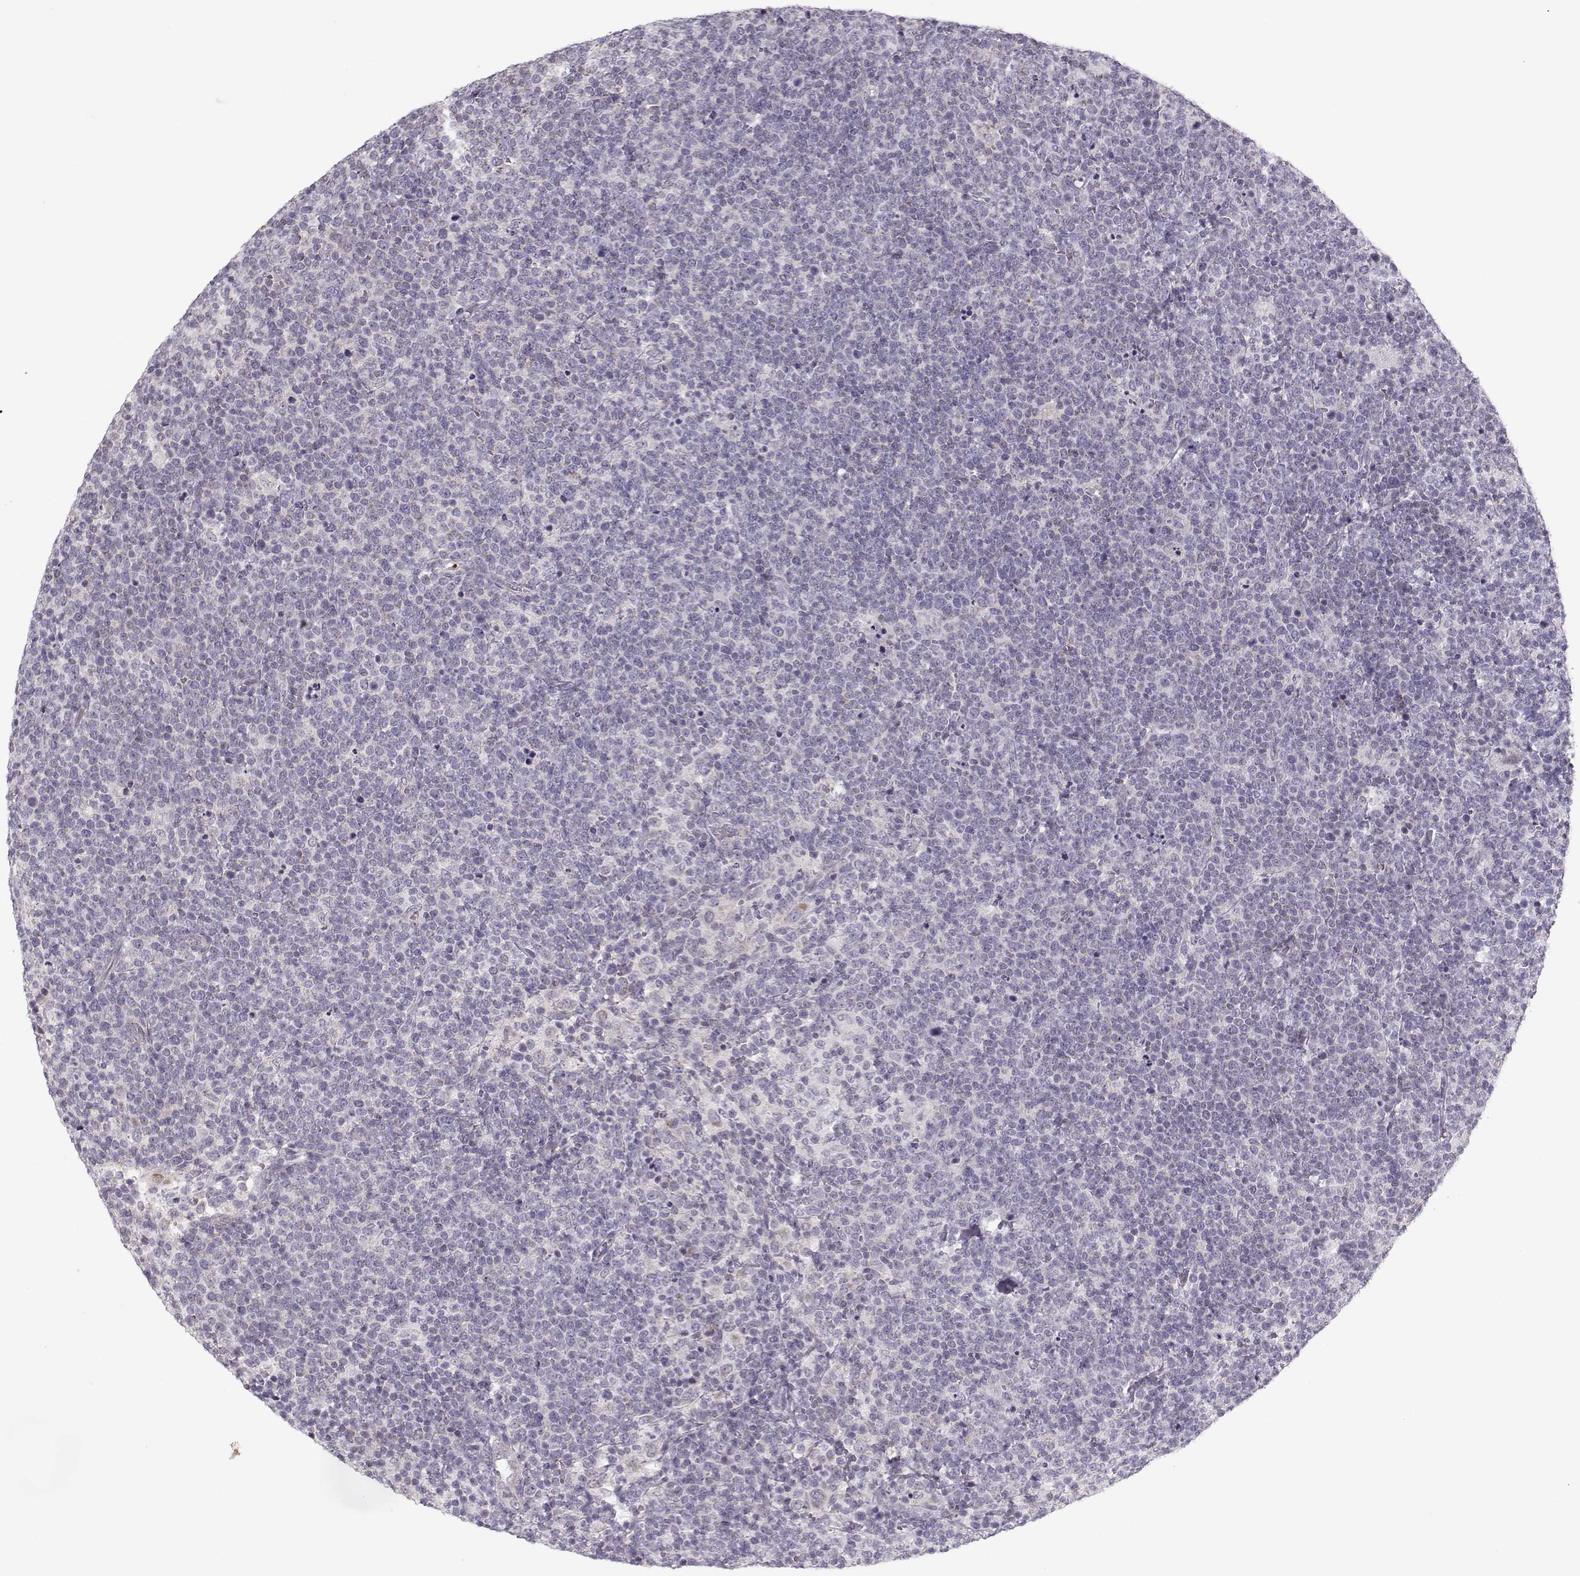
{"staining": {"intensity": "negative", "quantity": "none", "location": "none"}, "tissue": "lymphoma", "cell_type": "Tumor cells", "image_type": "cancer", "snomed": [{"axis": "morphology", "description": "Malignant lymphoma, non-Hodgkin's type, High grade"}, {"axis": "topography", "description": "Lymph node"}], "caption": "Immunohistochemistry of human malignant lymphoma, non-Hodgkin's type (high-grade) exhibits no positivity in tumor cells.", "gene": "KLF17", "patient": {"sex": "male", "age": 61}}